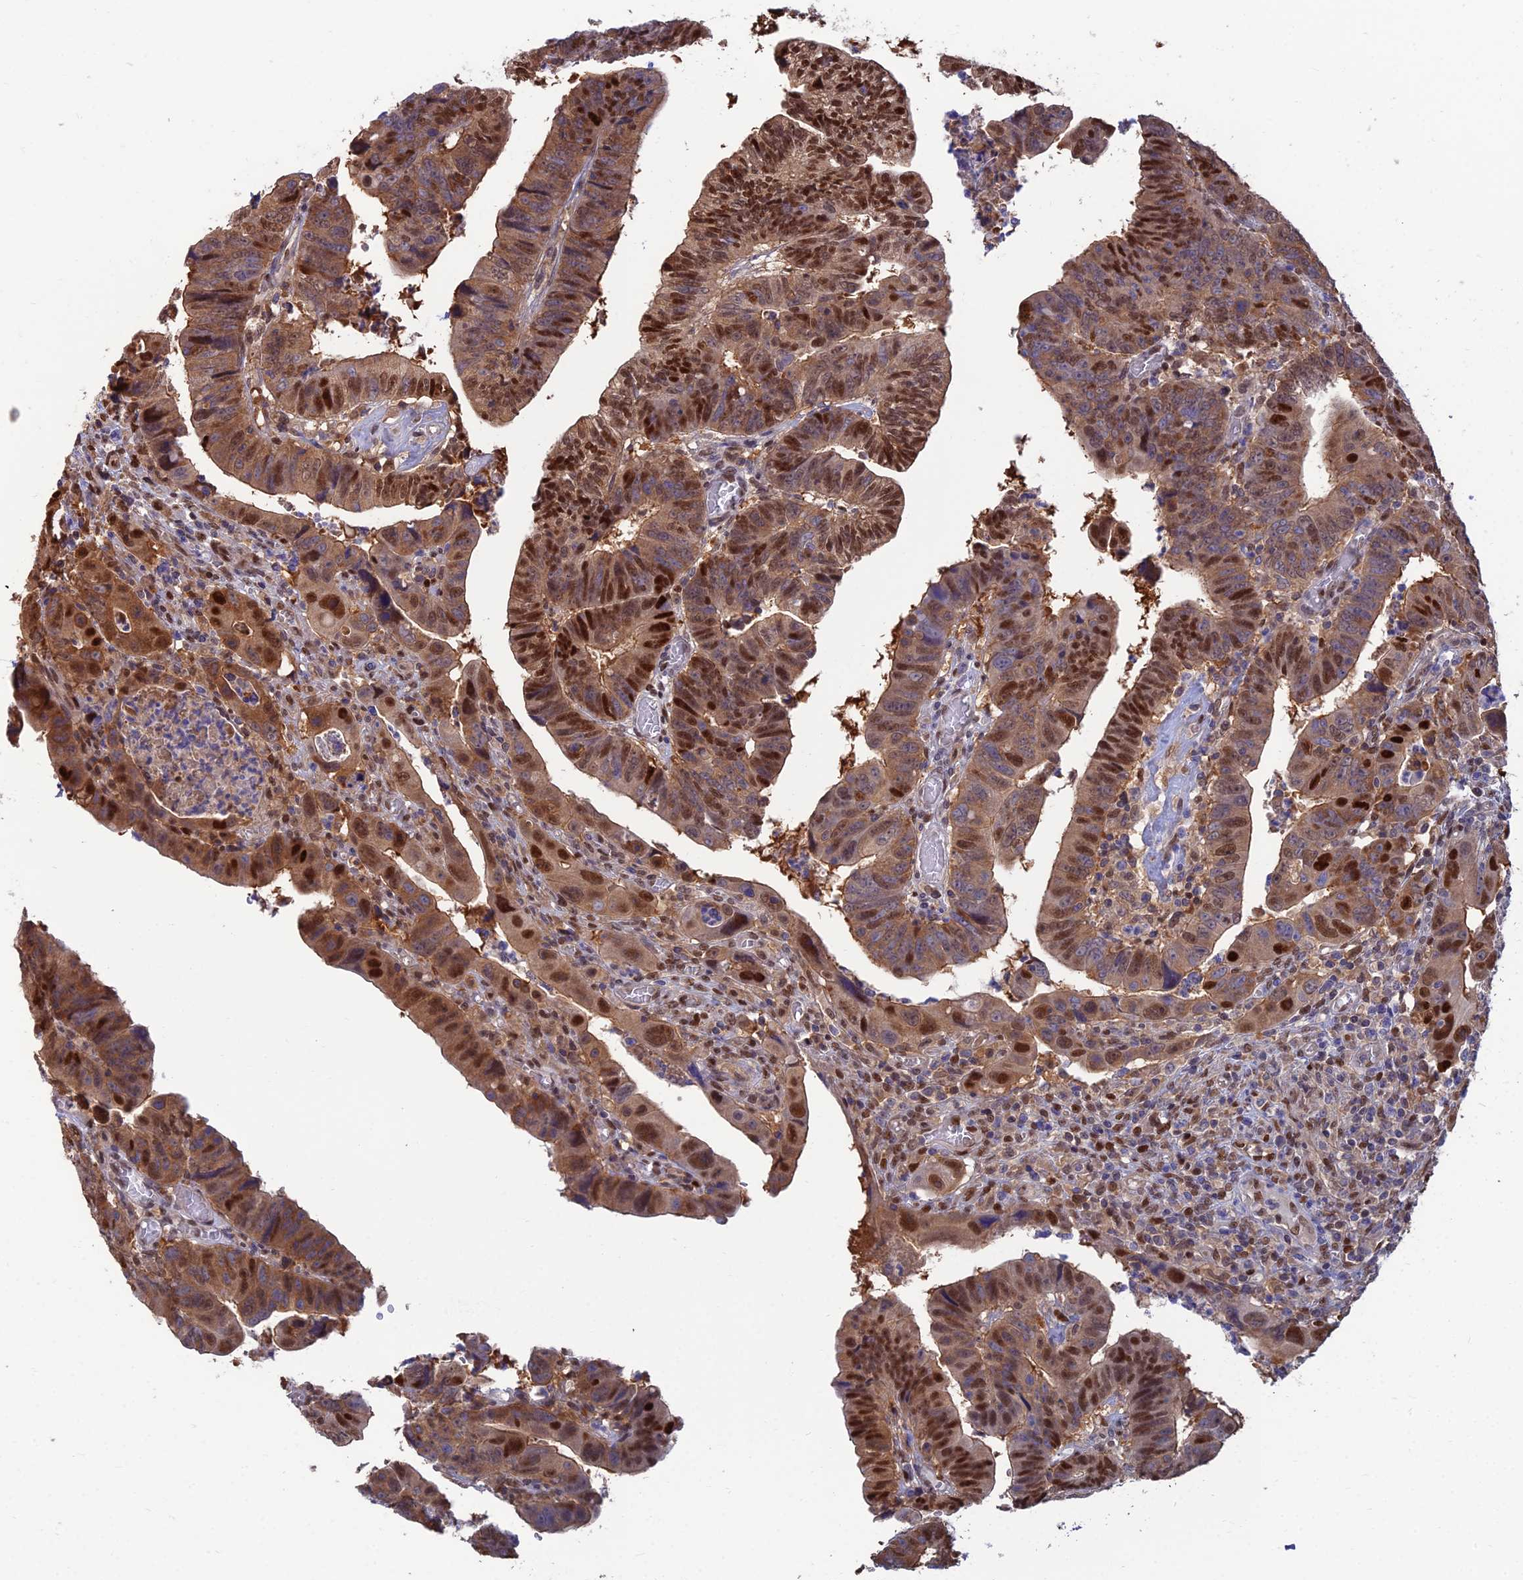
{"staining": {"intensity": "strong", "quantity": ">75%", "location": "cytoplasmic/membranous,nuclear"}, "tissue": "colorectal cancer", "cell_type": "Tumor cells", "image_type": "cancer", "snomed": [{"axis": "morphology", "description": "Normal tissue, NOS"}, {"axis": "morphology", "description": "Adenocarcinoma, NOS"}, {"axis": "topography", "description": "Rectum"}], "caption": "A brown stain highlights strong cytoplasmic/membranous and nuclear positivity of a protein in adenocarcinoma (colorectal) tumor cells.", "gene": "DNPEP", "patient": {"sex": "female", "age": 65}}